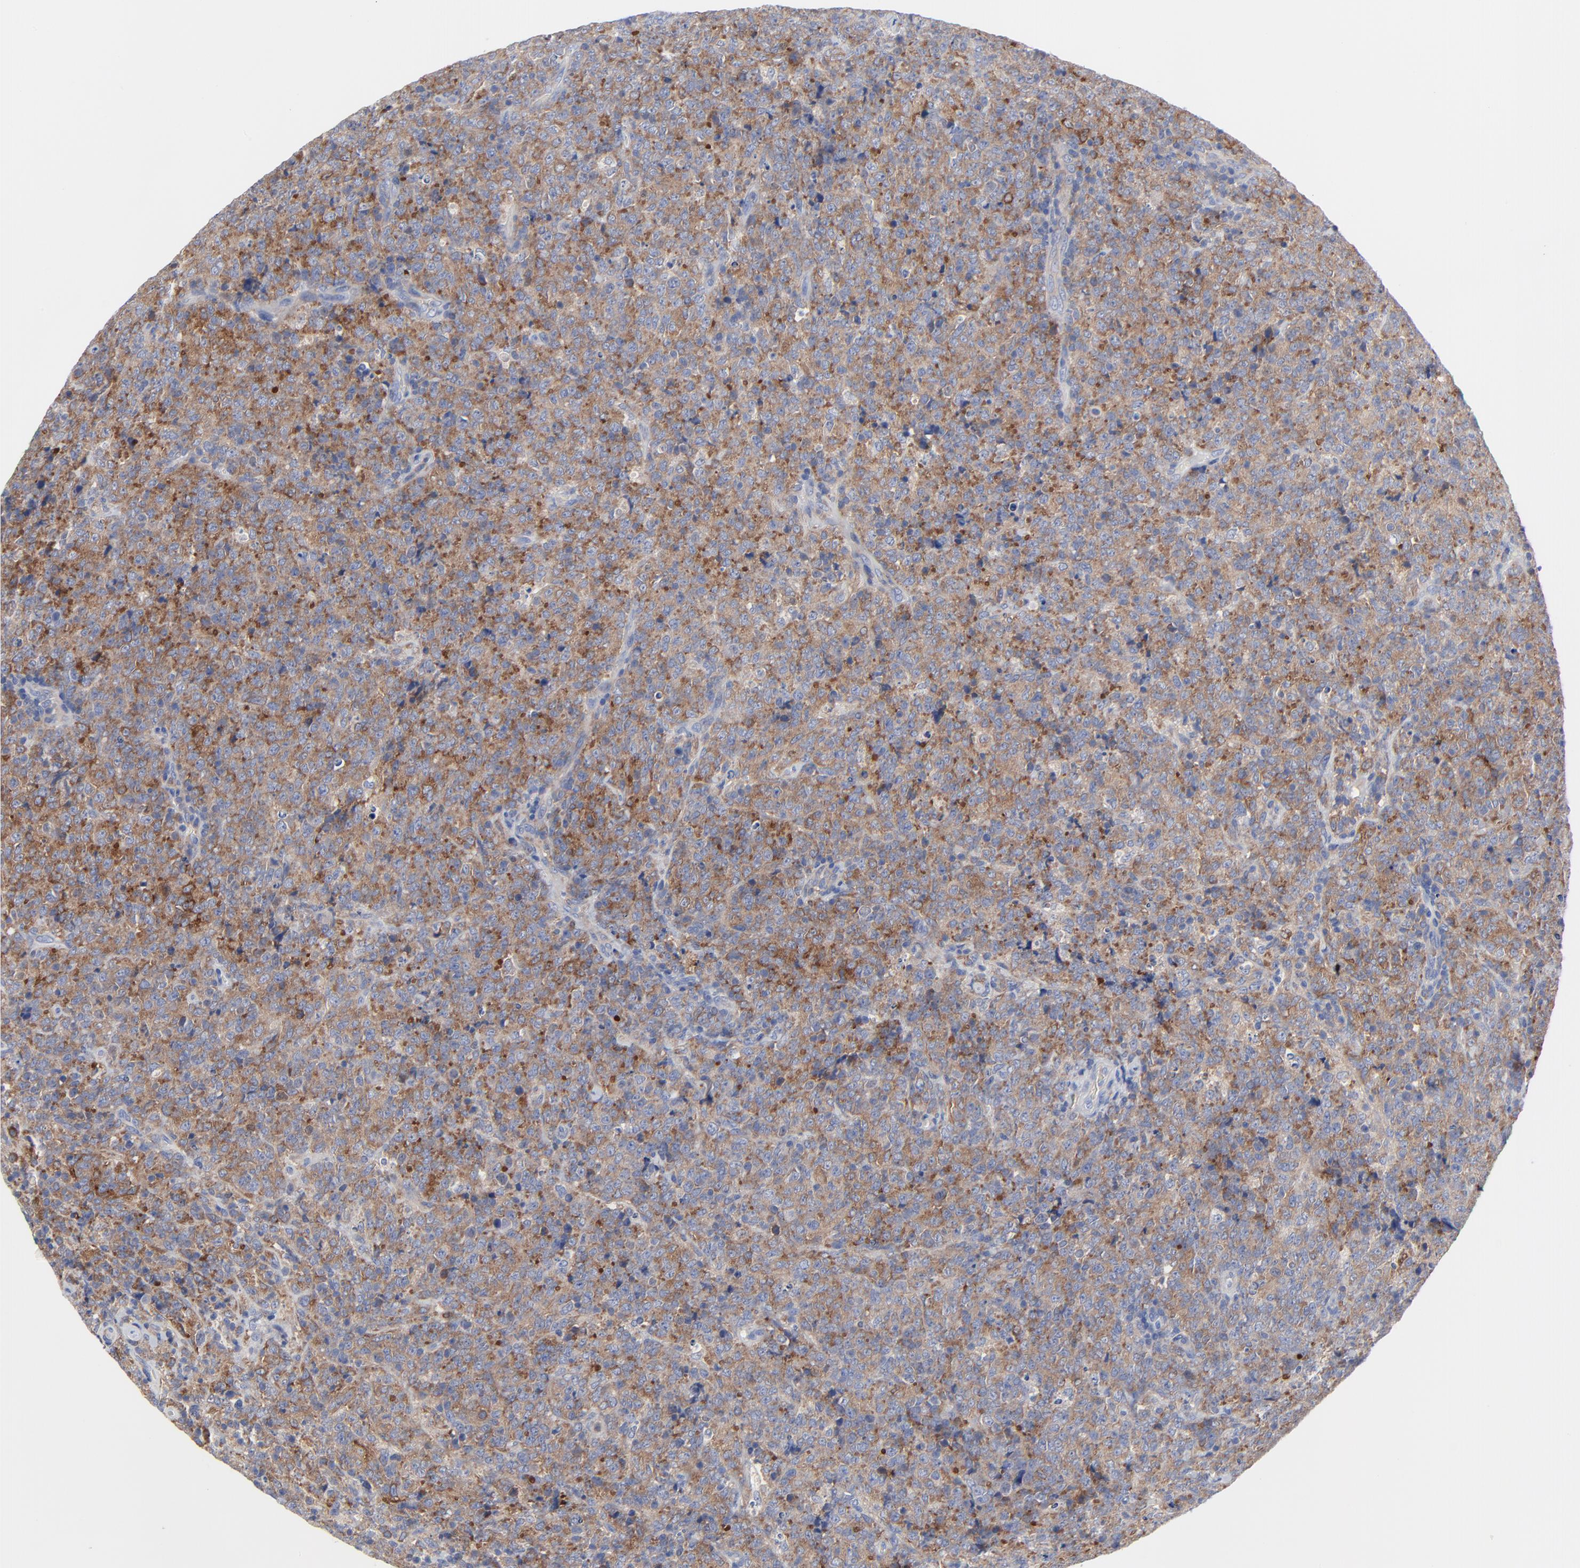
{"staining": {"intensity": "moderate", "quantity": ">75%", "location": "cytoplasmic/membranous"}, "tissue": "lymphoma", "cell_type": "Tumor cells", "image_type": "cancer", "snomed": [{"axis": "morphology", "description": "Malignant lymphoma, non-Hodgkin's type, High grade"}, {"axis": "topography", "description": "Tonsil"}], "caption": "Tumor cells show moderate cytoplasmic/membranous positivity in about >75% of cells in lymphoma.", "gene": "STAT2", "patient": {"sex": "female", "age": 36}}